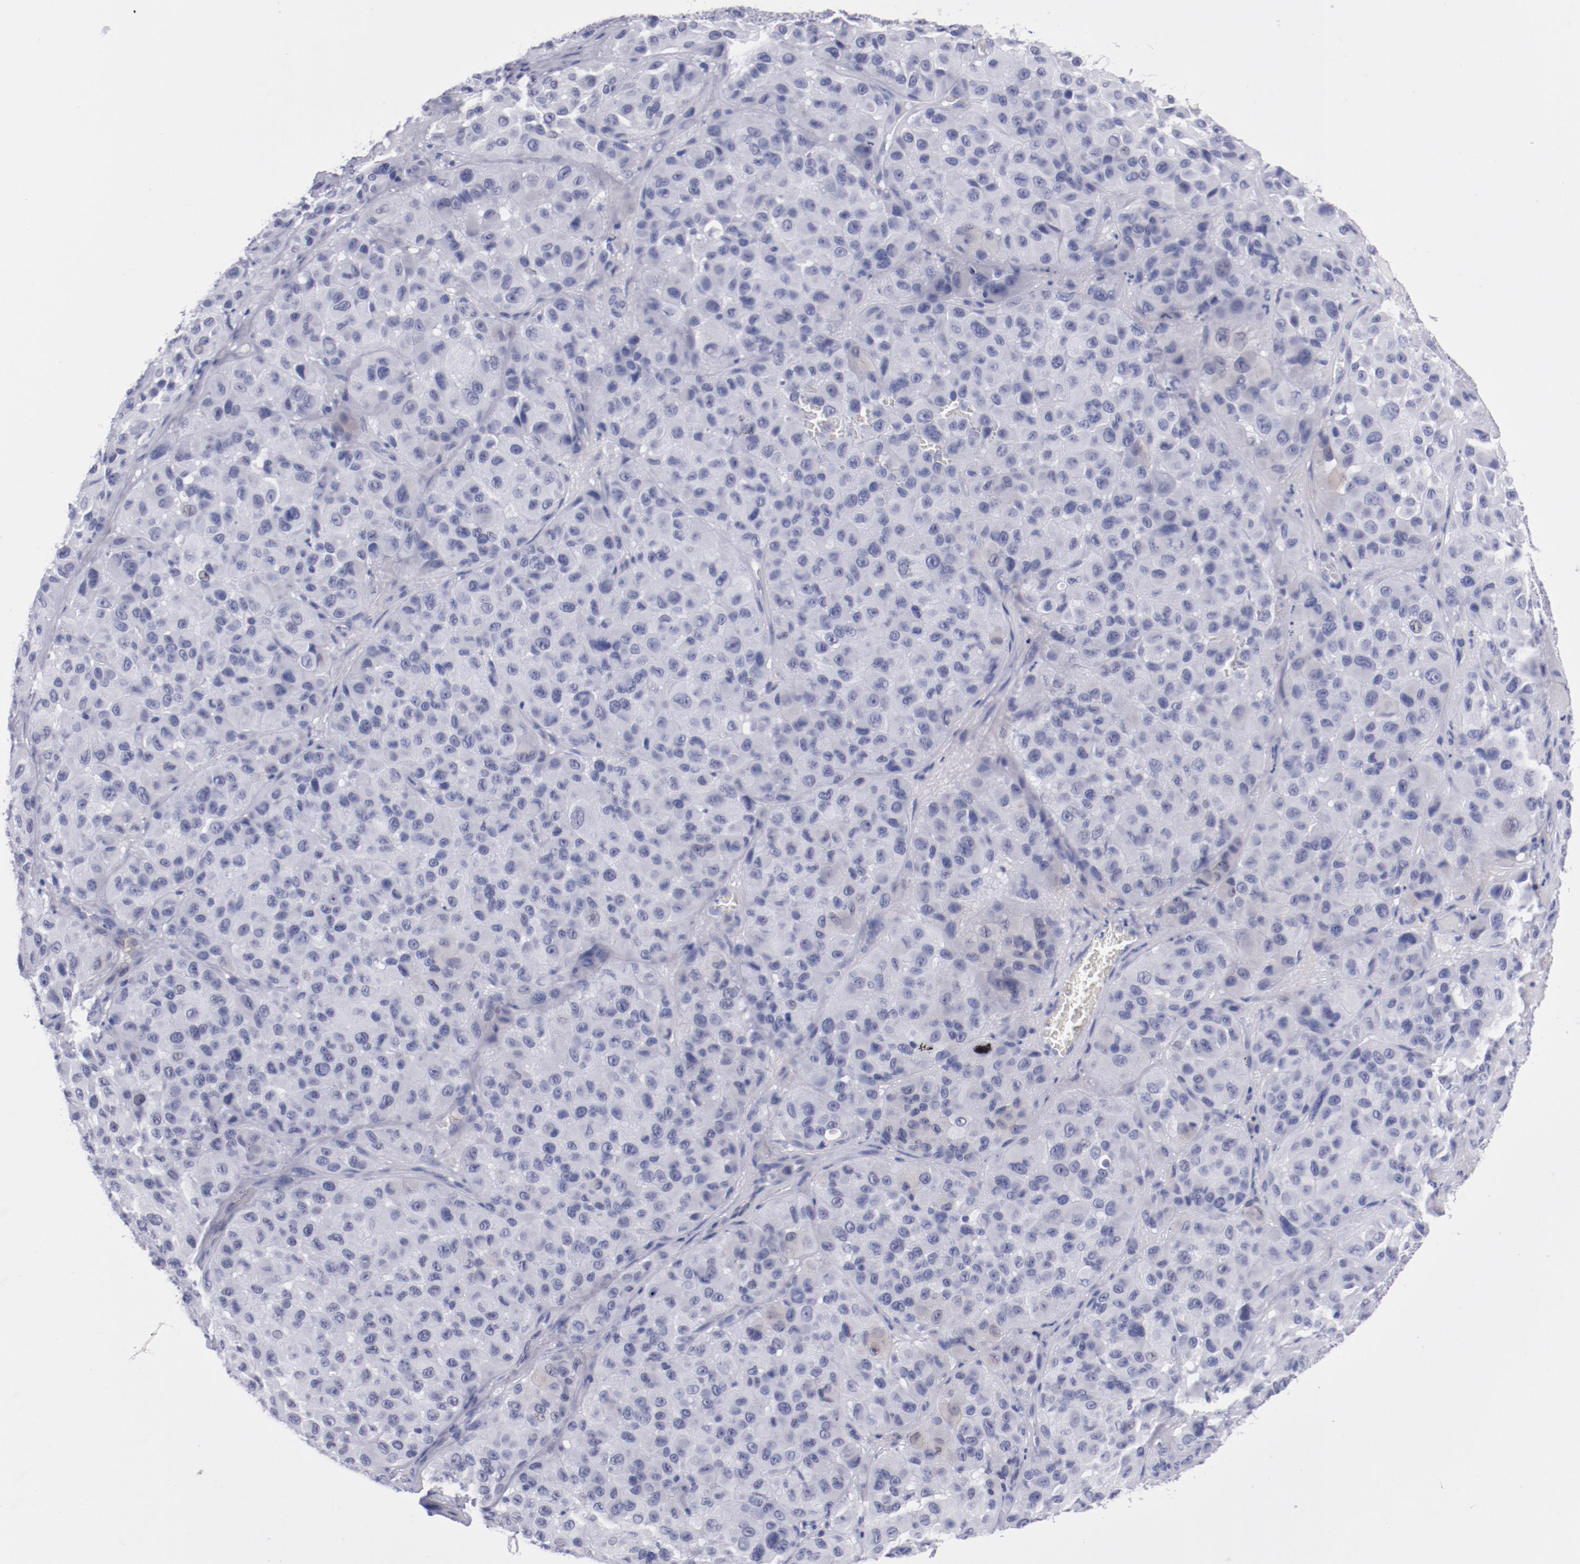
{"staining": {"intensity": "negative", "quantity": "none", "location": "none"}, "tissue": "melanoma", "cell_type": "Tumor cells", "image_type": "cancer", "snomed": [{"axis": "morphology", "description": "Malignant melanoma, NOS"}, {"axis": "topography", "description": "Skin"}], "caption": "Melanoma was stained to show a protein in brown. There is no significant positivity in tumor cells. (DAB IHC with hematoxylin counter stain).", "gene": "HNF1B", "patient": {"sex": "female", "age": 21}}